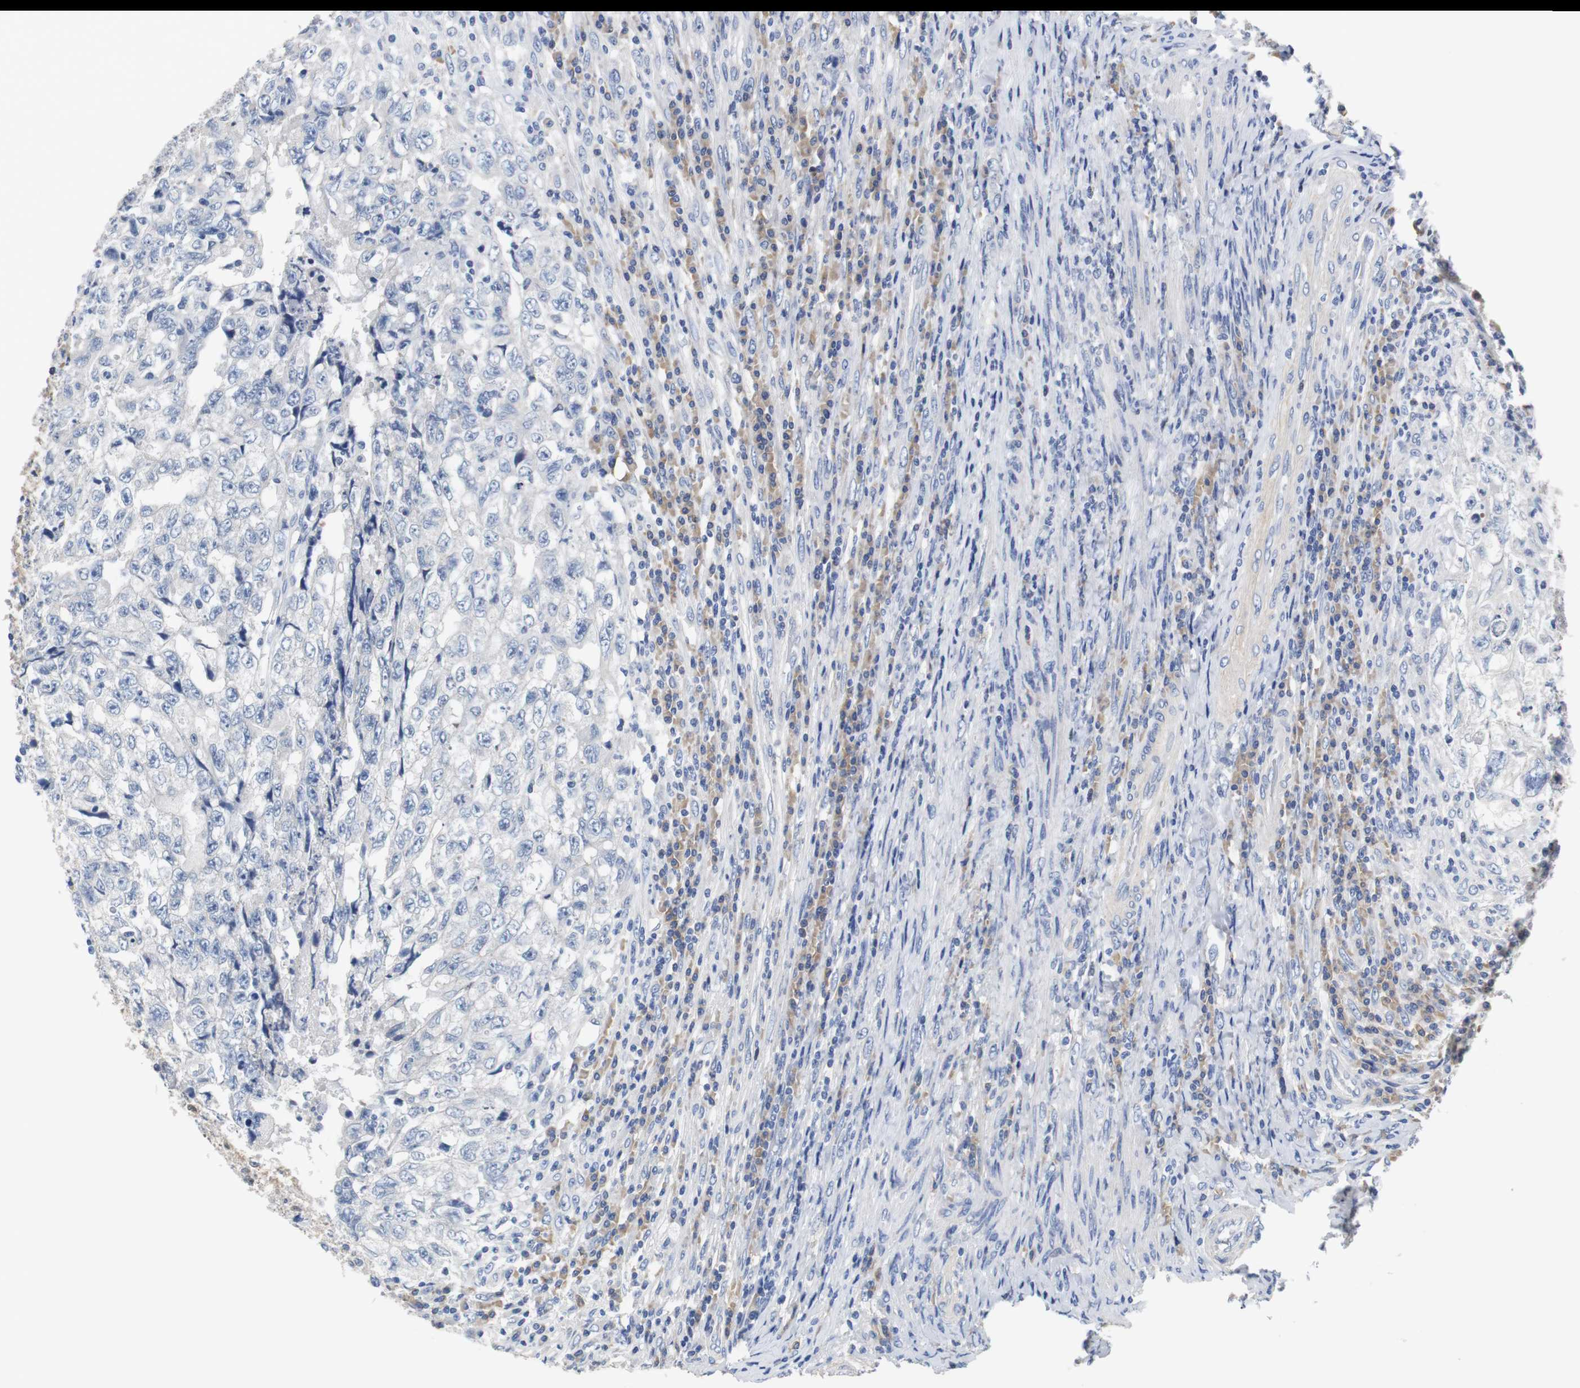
{"staining": {"intensity": "negative", "quantity": "none", "location": "none"}, "tissue": "testis cancer", "cell_type": "Tumor cells", "image_type": "cancer", "snomed": [{"axis": "morphology", "description": "Necrosis, NOS"}, {"axis": "morphology", "description": "Carcinoma, Embryonal, NOS"}, {"axis": "topography", "description": "Testis"}], "caption": "Immunohistochemistry photomicrograph of embryonal carcinoma (testis) stained for a protein (brown), which exhibits no positivity in tumor cells.", "gene": "PCK1", "patient": {"sex": "male", "age": 19}}